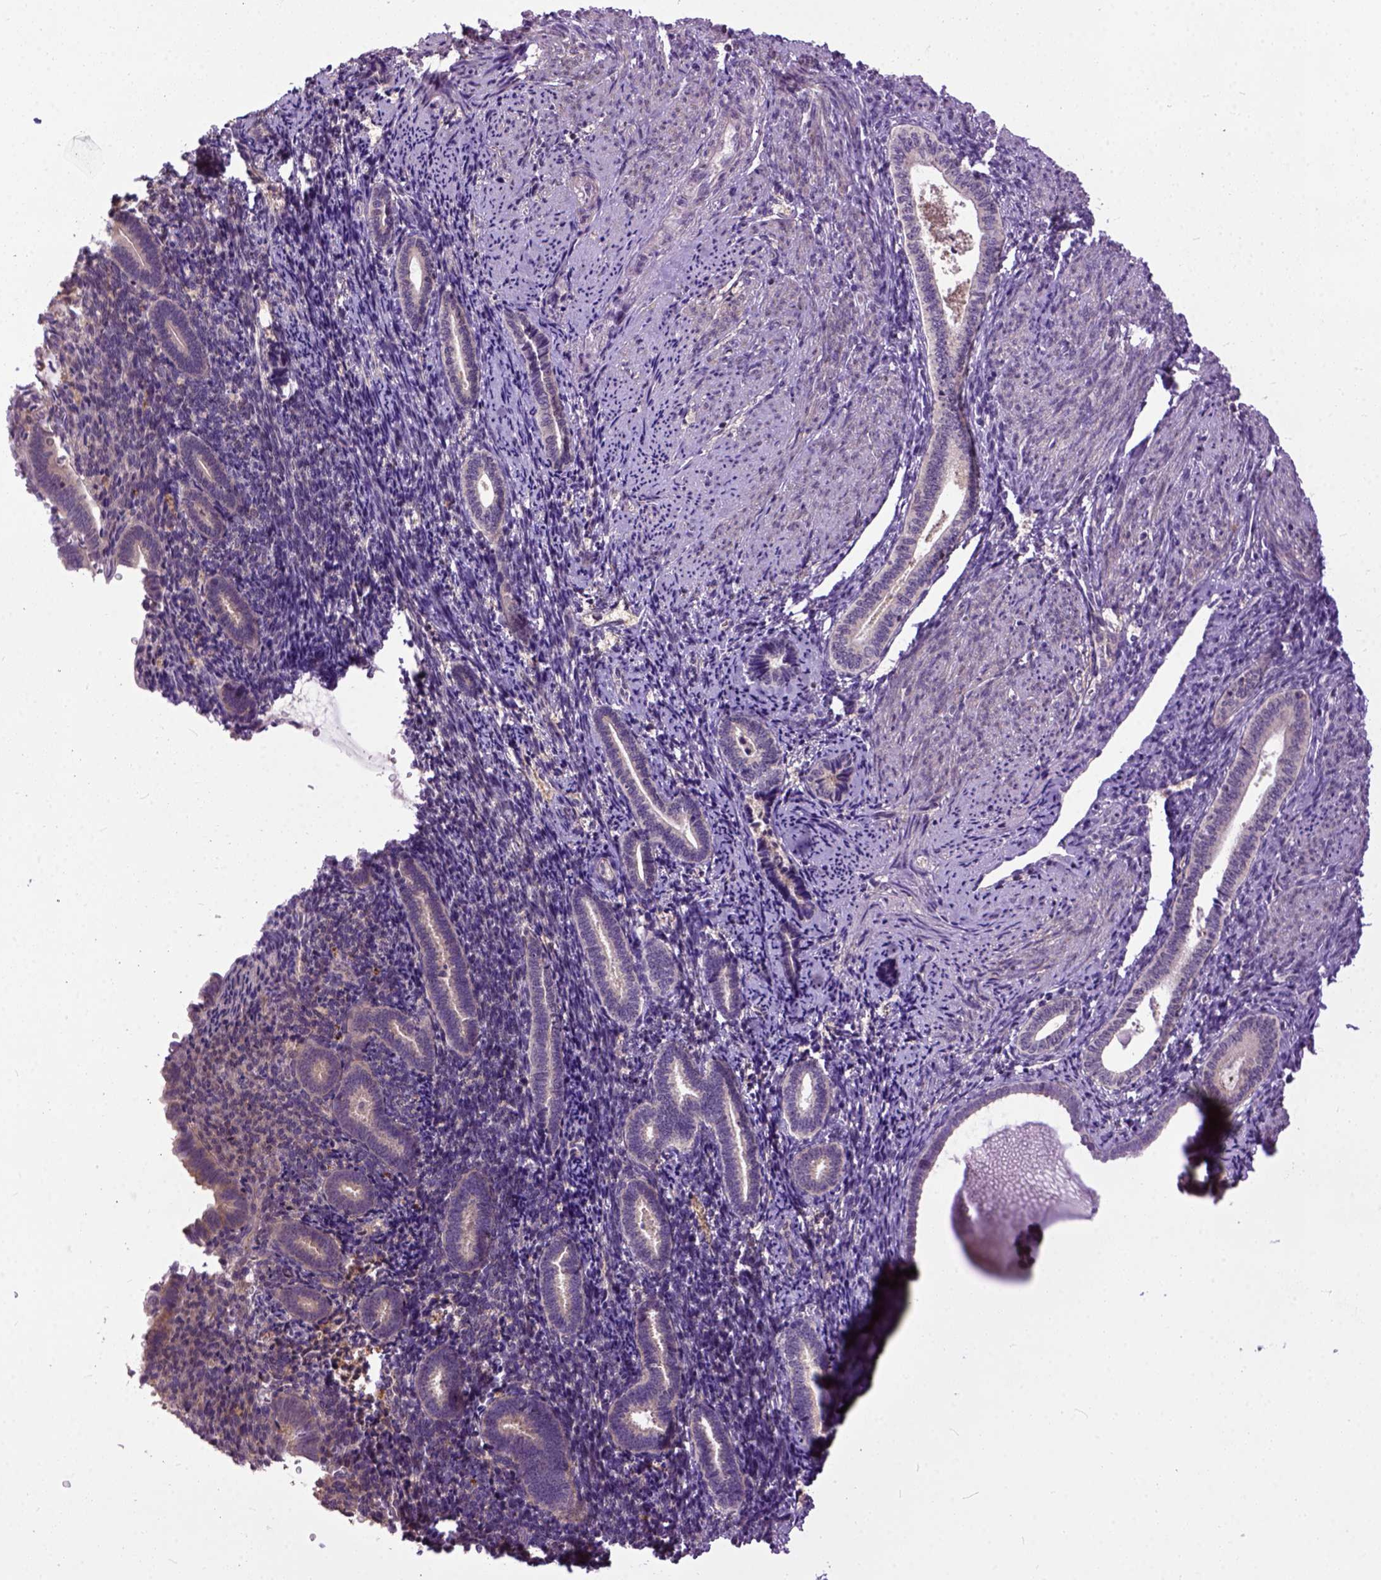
{"staining": {"intensity": "negative", "quantity": "none", "location": "none"}, "tissue": "endometrium", "cell_type": "Cells in endometrial stroma", "image_type": "normal", "snomed": [{"axis": "morphology", "description": "Normal tissue, NOS"}, {"axis": "topography", "description": "Endometrium"}], "caption": "This is an immunohistochemistry (IHC) micrograph of benign human endometrium. There is no staining in cells in endometrial stroma.", "gene": "CPNE1", "patient": {"sex": "female", "age": 57}}